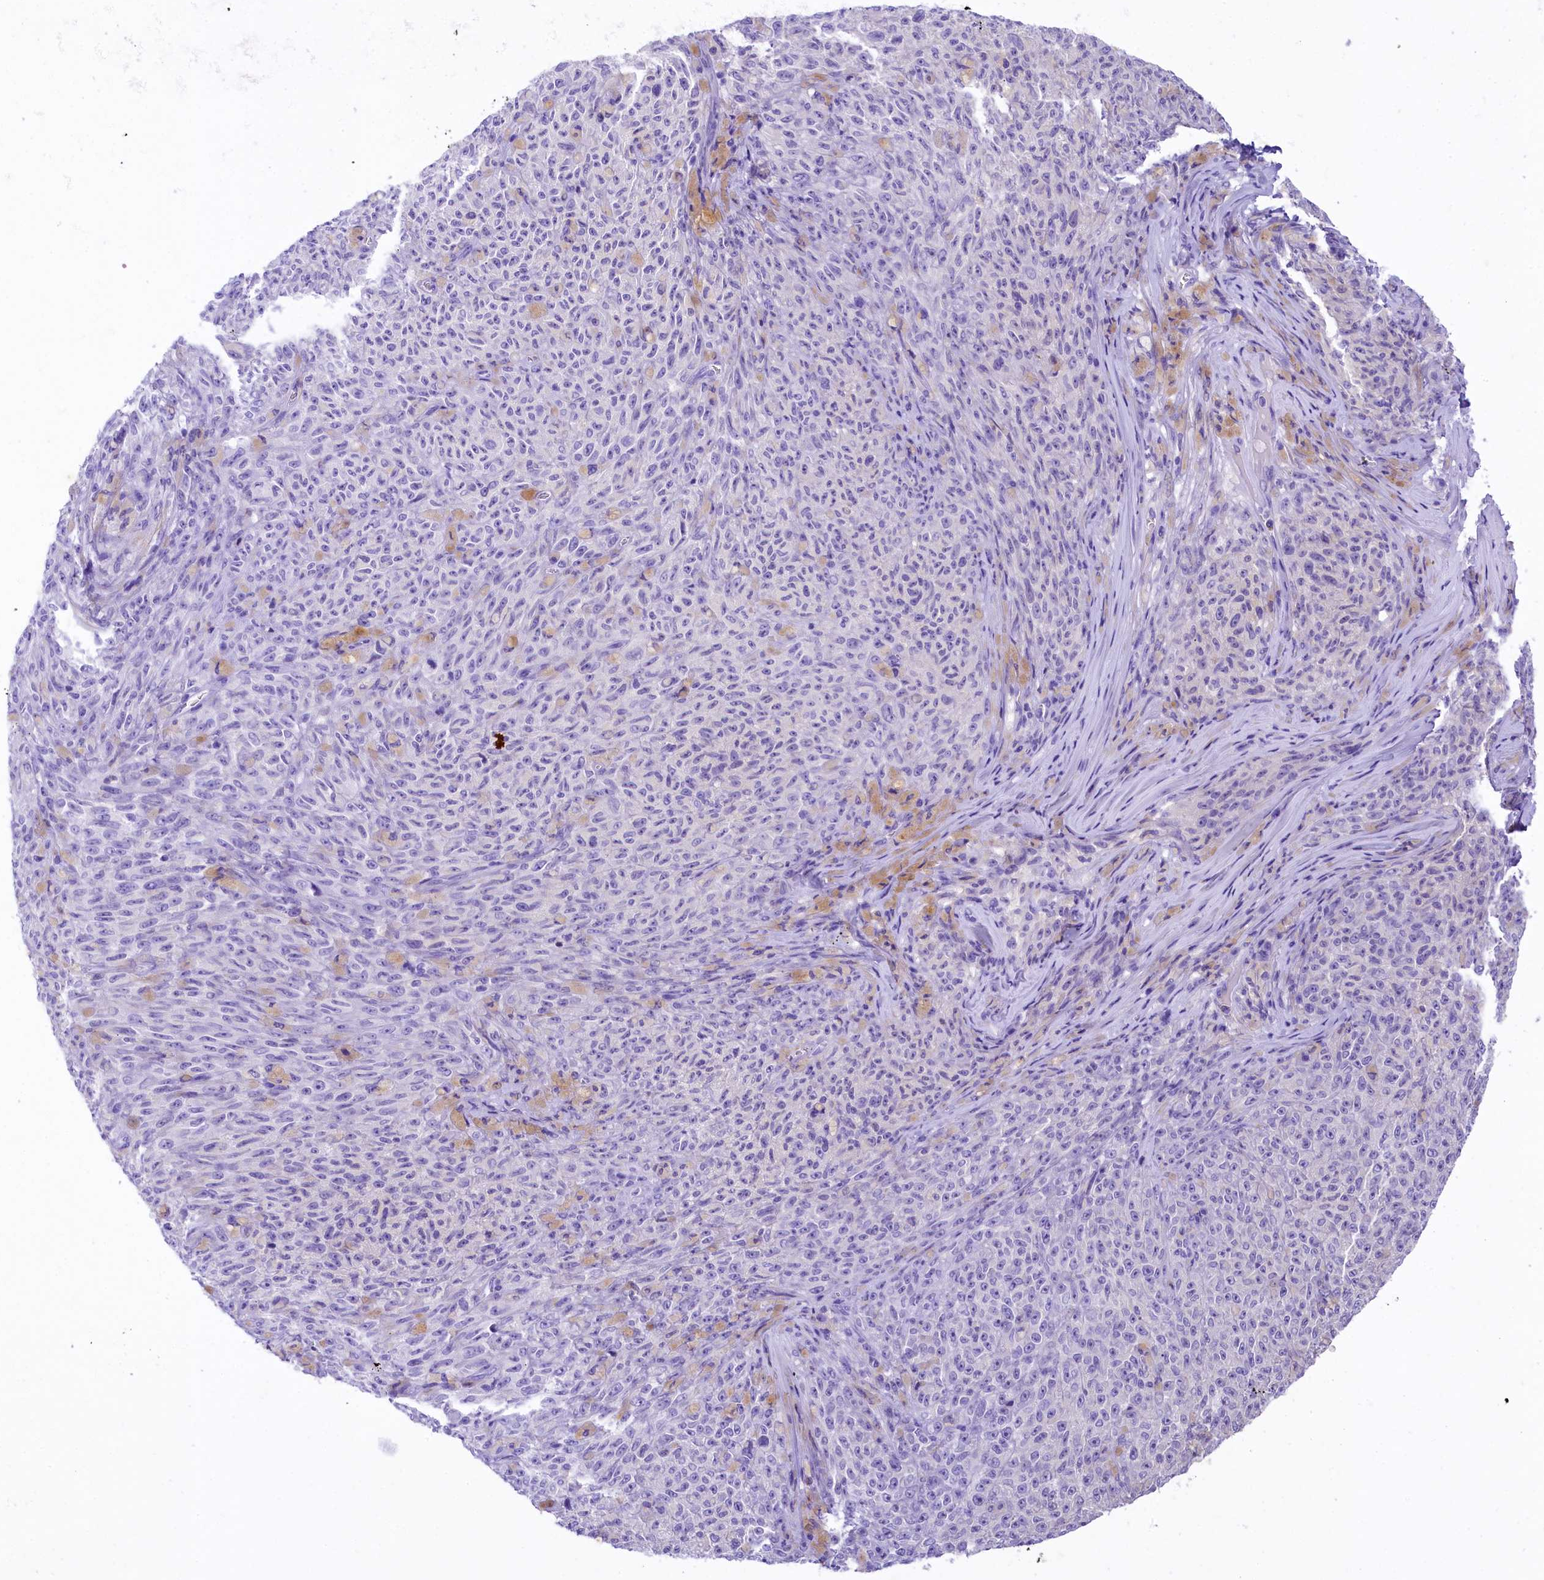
{"staining": {"intensity": "negative", "quantity": "none", "location": "none"}, "tissue": "melanoma", "cell_type": "Tumor cells", "image_type": "cancer", "snomed": [{"axis": "morphology", "description": "Malignant melanoma, NOS"}, {"axis": "topography", "description": "Skin"}], "caption": "Tumor cells show no significant positivity in melanoma.", "gene": "UBXN6", "patient": {"sex": "female", "age": 82}}